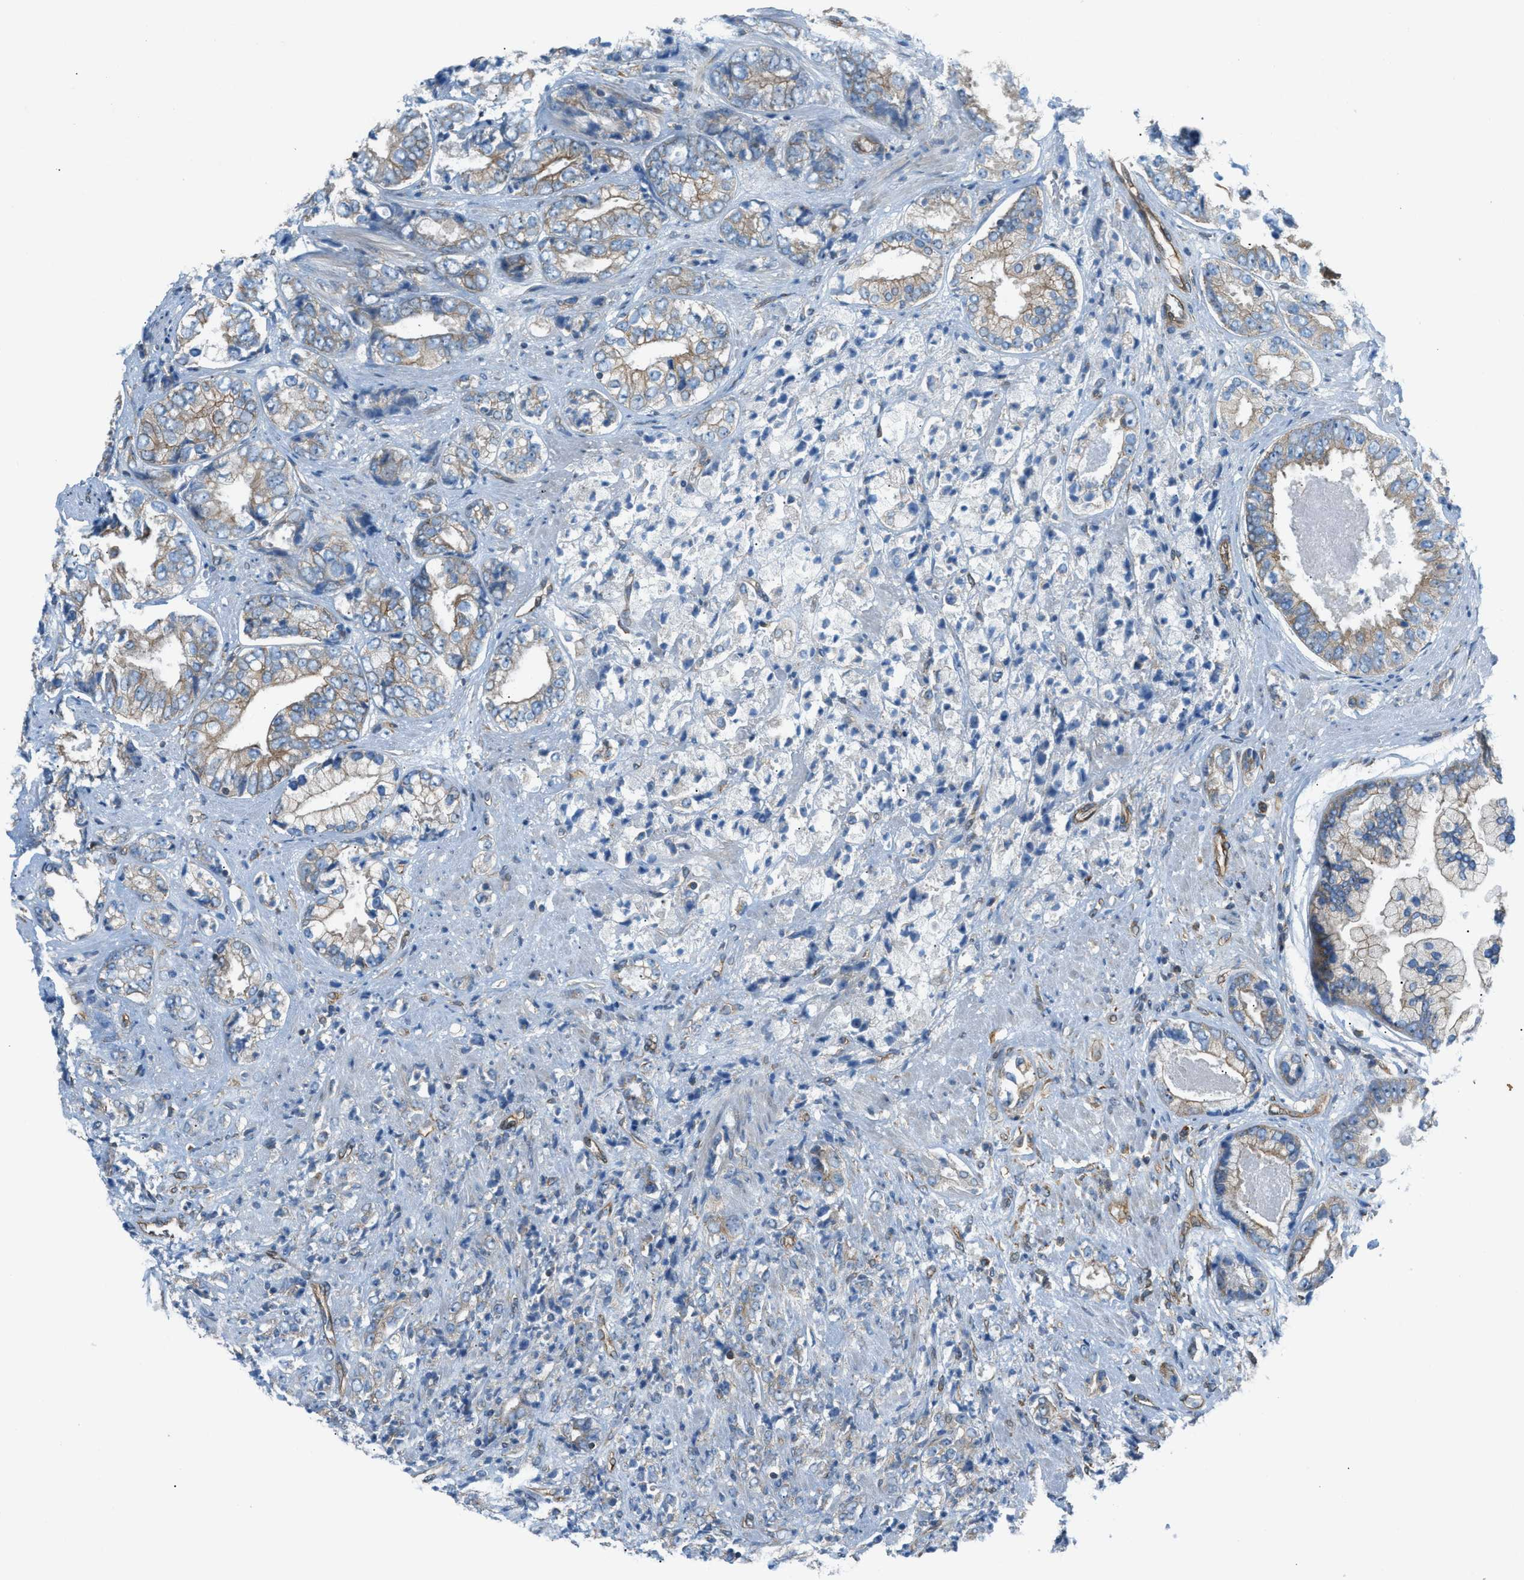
{"staining": {"intensity": "weak", "quantity": "<25%", "location": "cytoplasmic/membranous"}, "tissue": "prostate cancer", "cell_type": "Tumor cells", "image_type": "cancer", "snomed": [{"axis": "morphology", "description": "Adenocarcinoma, High grade"}, {"axis": "topography", "description": "Prostate"}], "caption": "Immunohistochemistry (IHC) of human prostate cancer (high-grade adenocarcinoma) reveals no expression in tumor cells.", "gene": "DMAC1", "patient": {"sex": "male", "age": 61}}